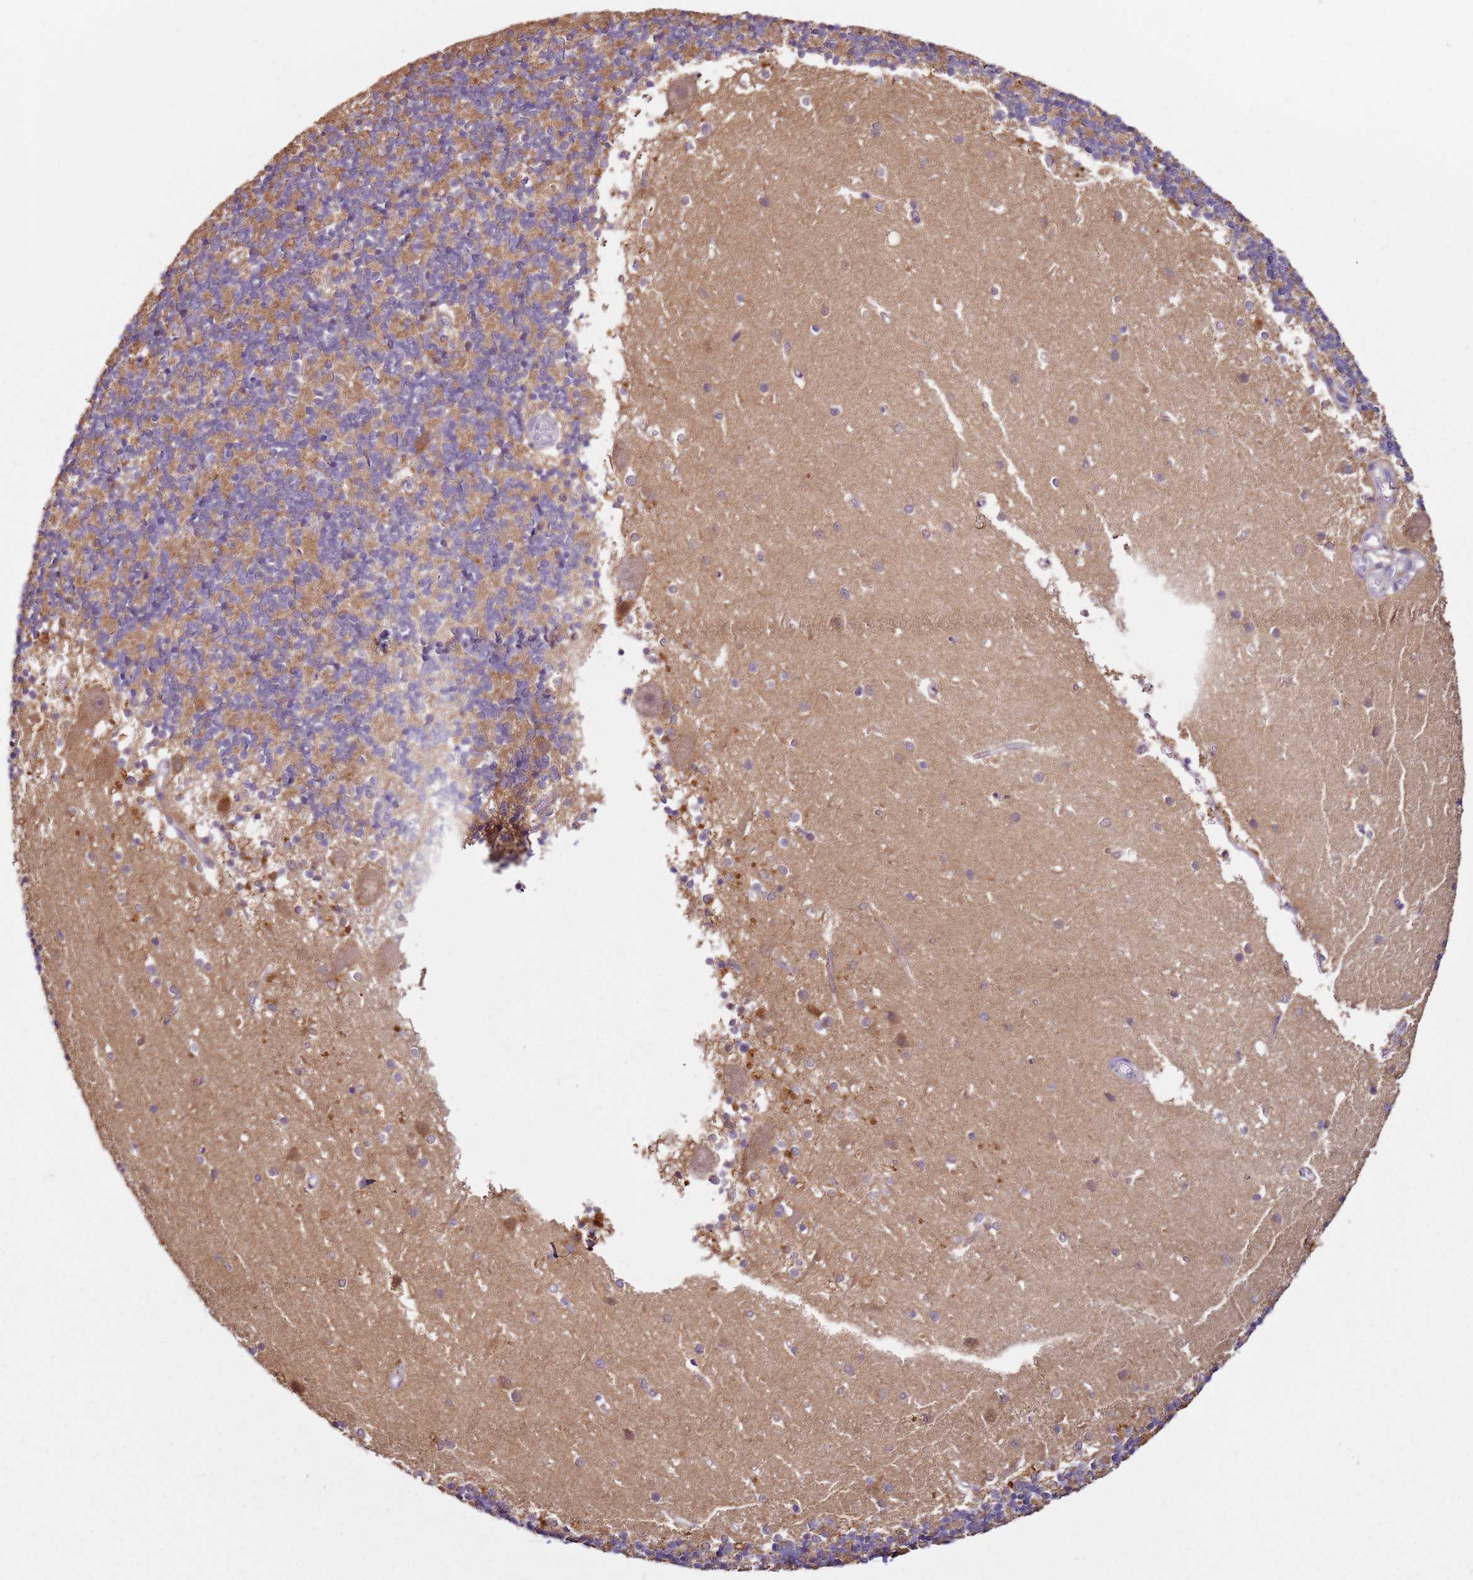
{"staining": {"intensity": "moderate", "quantity": ">75%", "location": "cytoplasmic/membranous"}, "tissue": "cerebellum", "cell_type": "Cells in granular layer", "image_type": "normal", "snomed": [{"axis": "morphology", "description": "Normal tissue, NOS"}, {"axis": "topography", "description": "Cerebellum"}], "caption": "Immunohistochemistry staining of normal cerebellum, which shows medium levels of moderate cytoplasmic/membranous expression in about >75% of cells in granular layer indicating moderate cytoplasmic/membranous protein positivity. The staining was performed using DAB (brown) for protein detection and nuclei were counterstained in hematoxylin (blue).", "gene": "MDH1", "patient": {"sex": "male", "age": 54}}